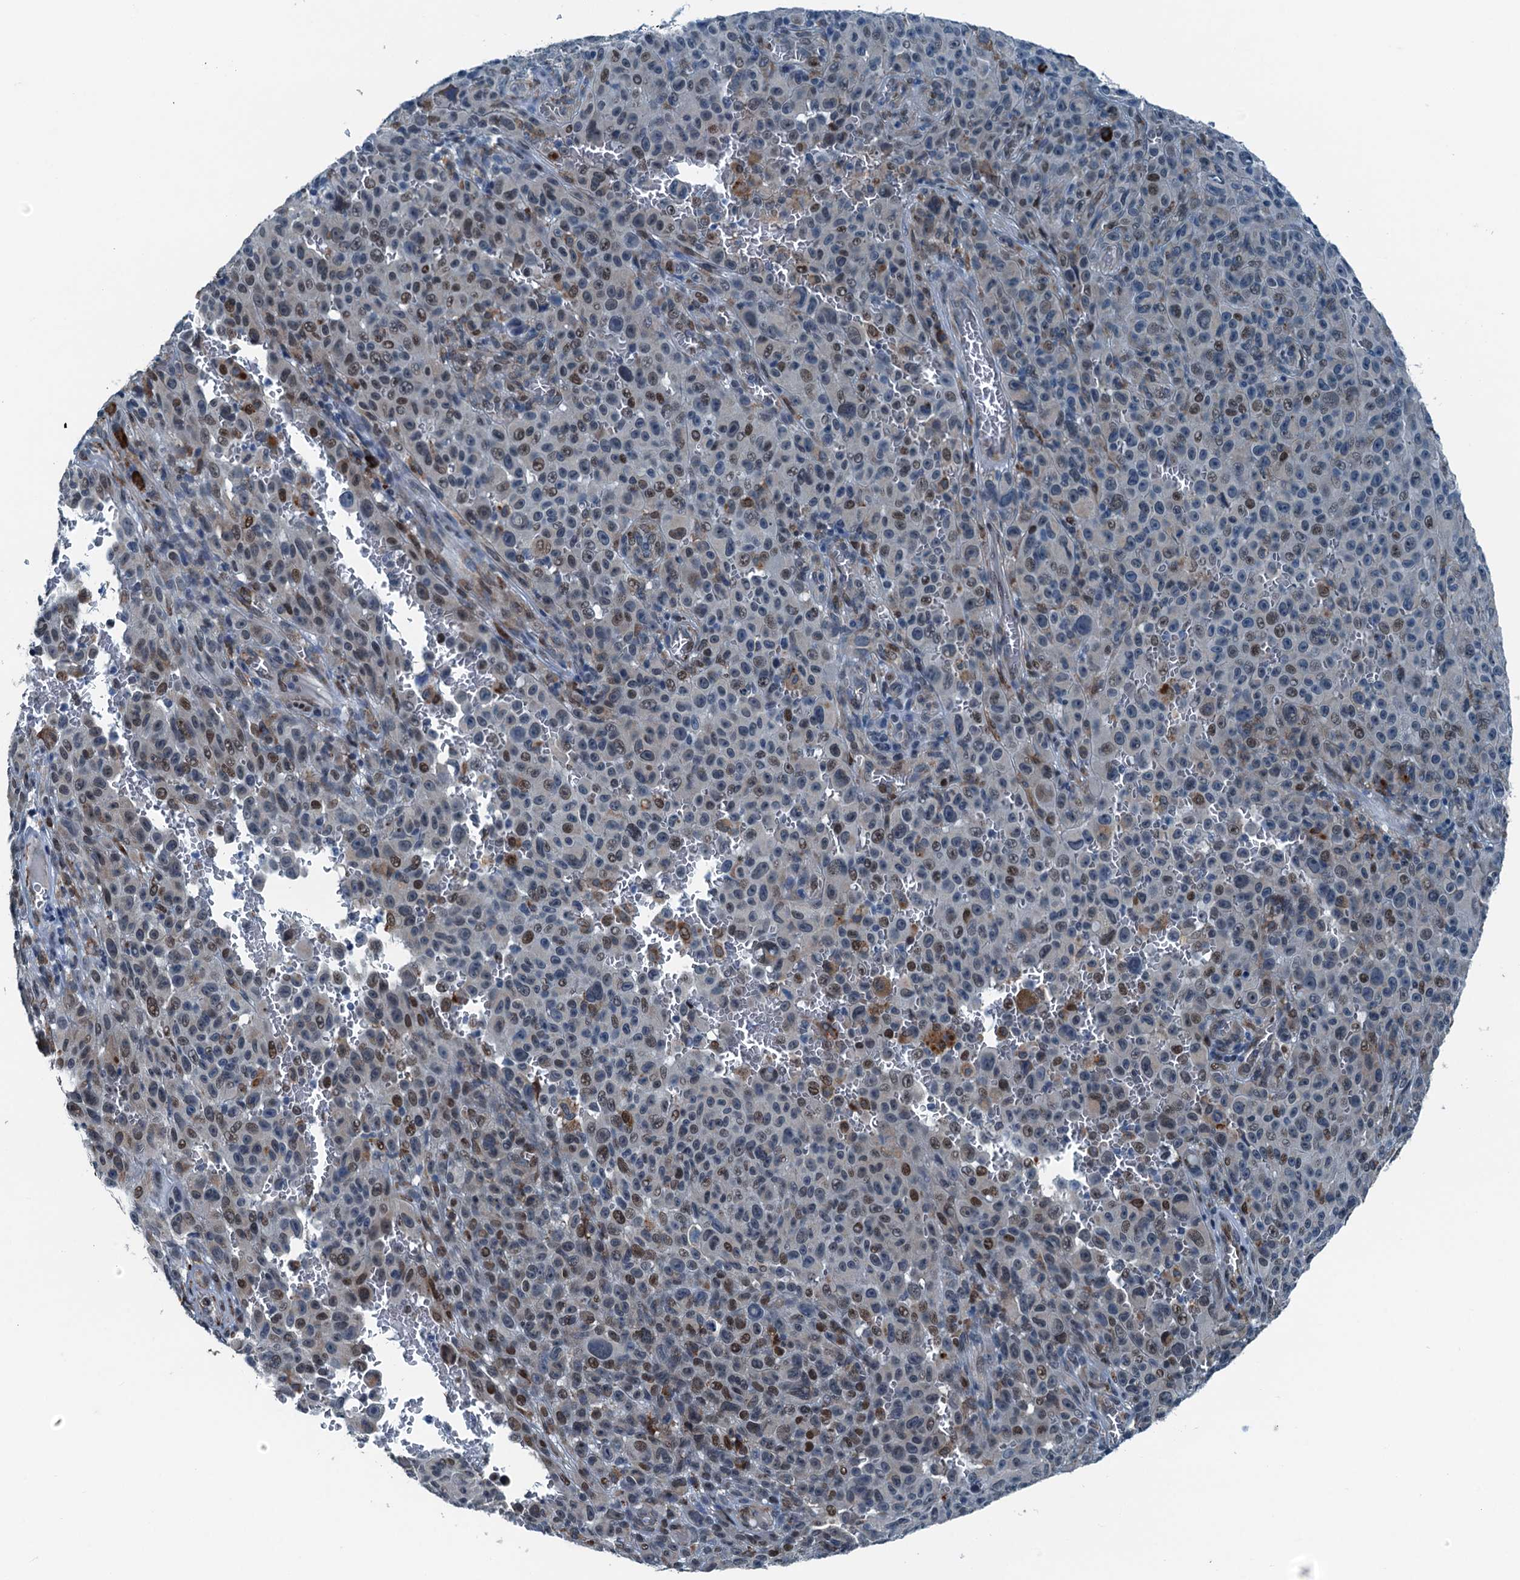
{"staining": {"intensity": "moderate", "quantity": "<25%", "location": "cytoplasmic/membranous,nuclear"}, "tissue": "melanoma", "cell_type": "Tumor cells", "image_type": "cancer", "snomed": [{"axis": "morphology", "description": "Malignant melanoma, NOS"}, {"axis": "topography", "description": "Skin"}], "caption": "IHC (DAB) staining of human melanoma displays moderate cytoplasmic/membranous and nuclear protein expression in about <25% of tumor cells.", "gene": "TAMALIN", "patient": {"sex": "female", "age": 82}}